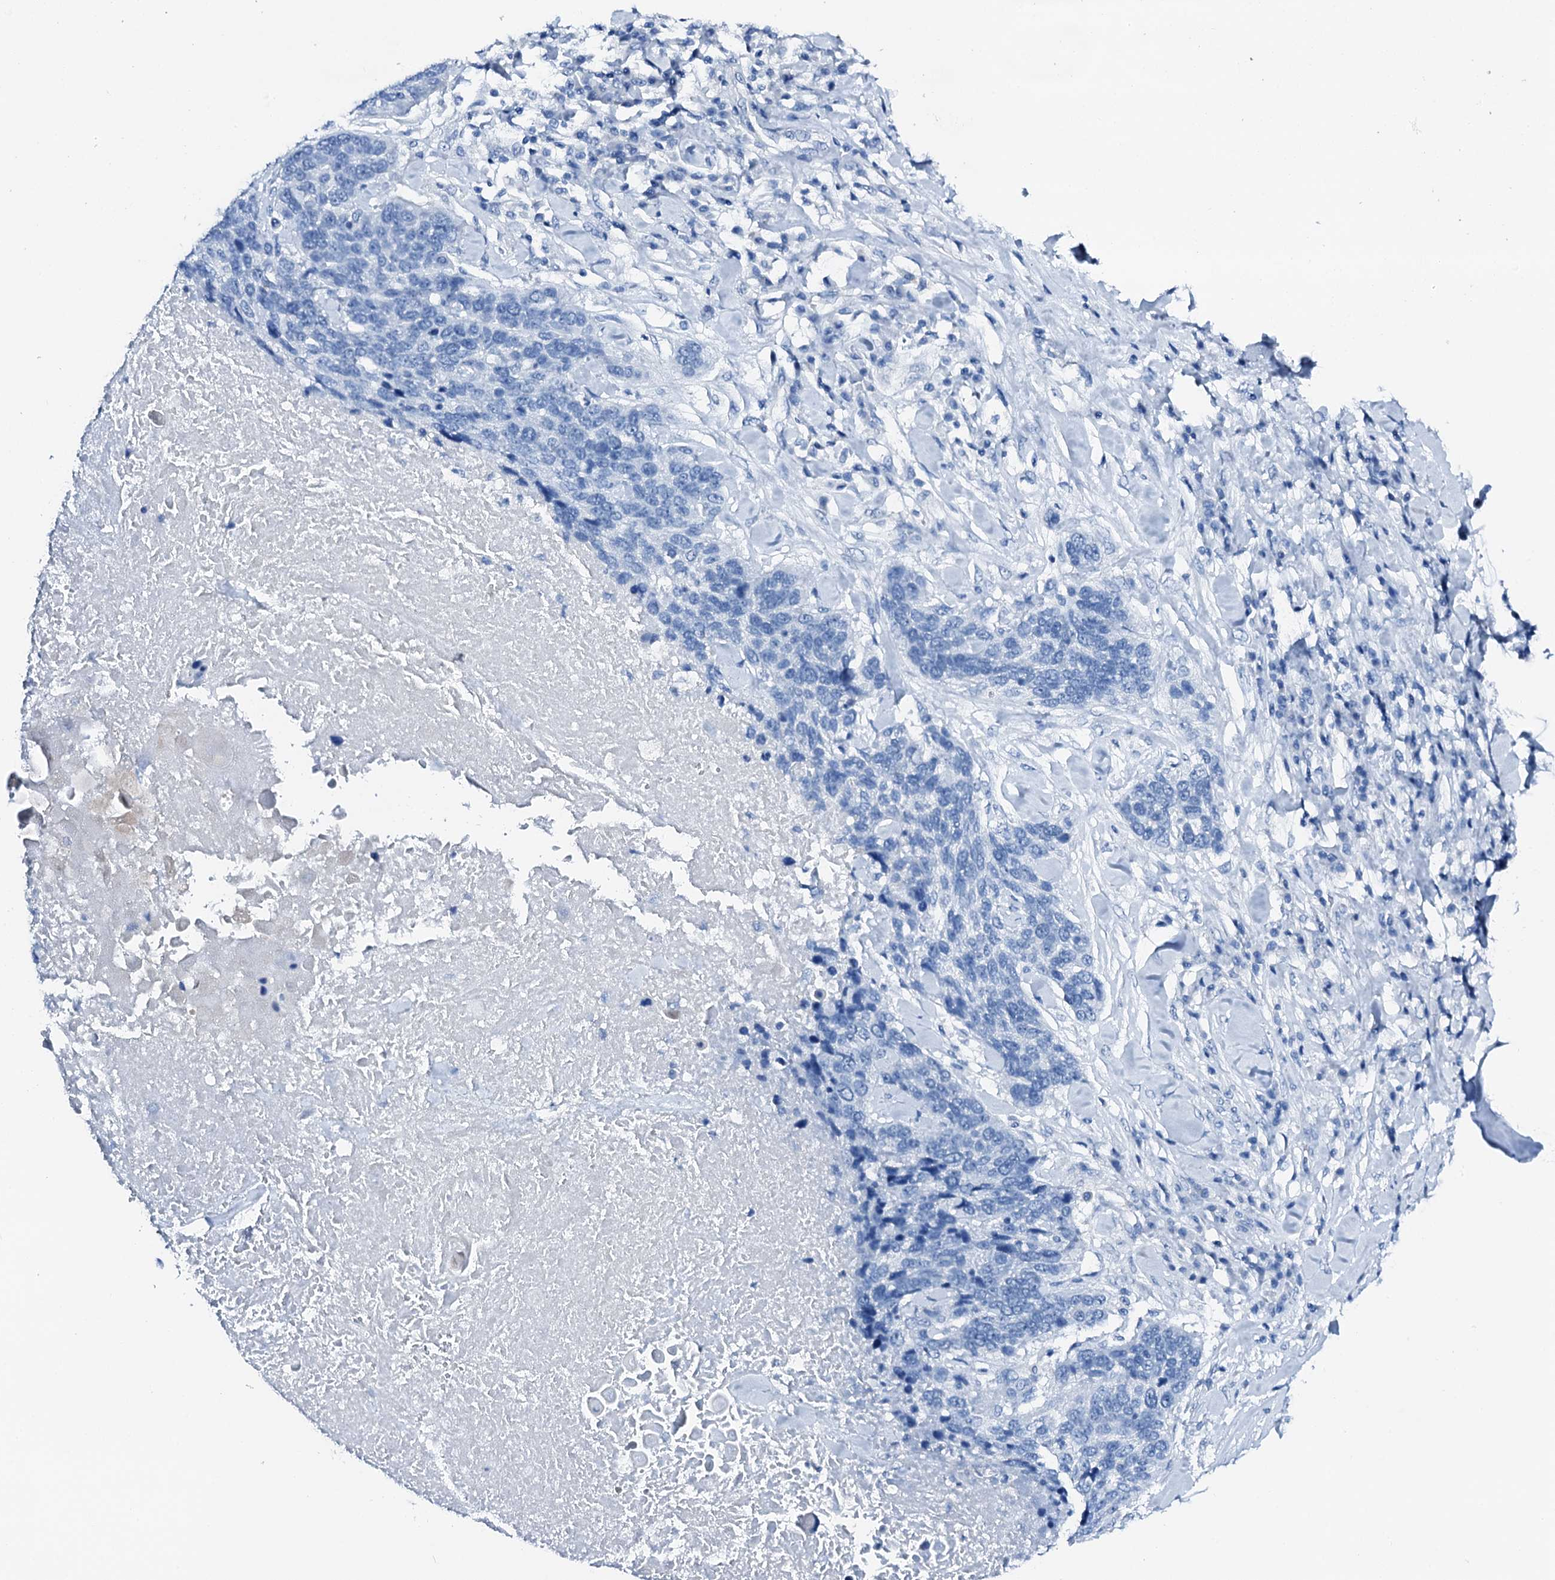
{"staining": {"intensity": "negative", "quantity": "none", "location": "none"}, "tissue": "lung cancer", "cell_type": "Tumor cells", "image_type": "cancer", "snomed": [{"axis": "morphology", "description": "Squamous cell carcinoma, NOS"}, {"axis": "topography", "description": "Lung"}], "caption": "Lung cancer (squamous cell carcinoma) stained for a protein using IHC demonstrates no positivity tumor cells.", "gene": "PTH", "patient": {"sex": "male", "age": 66}}